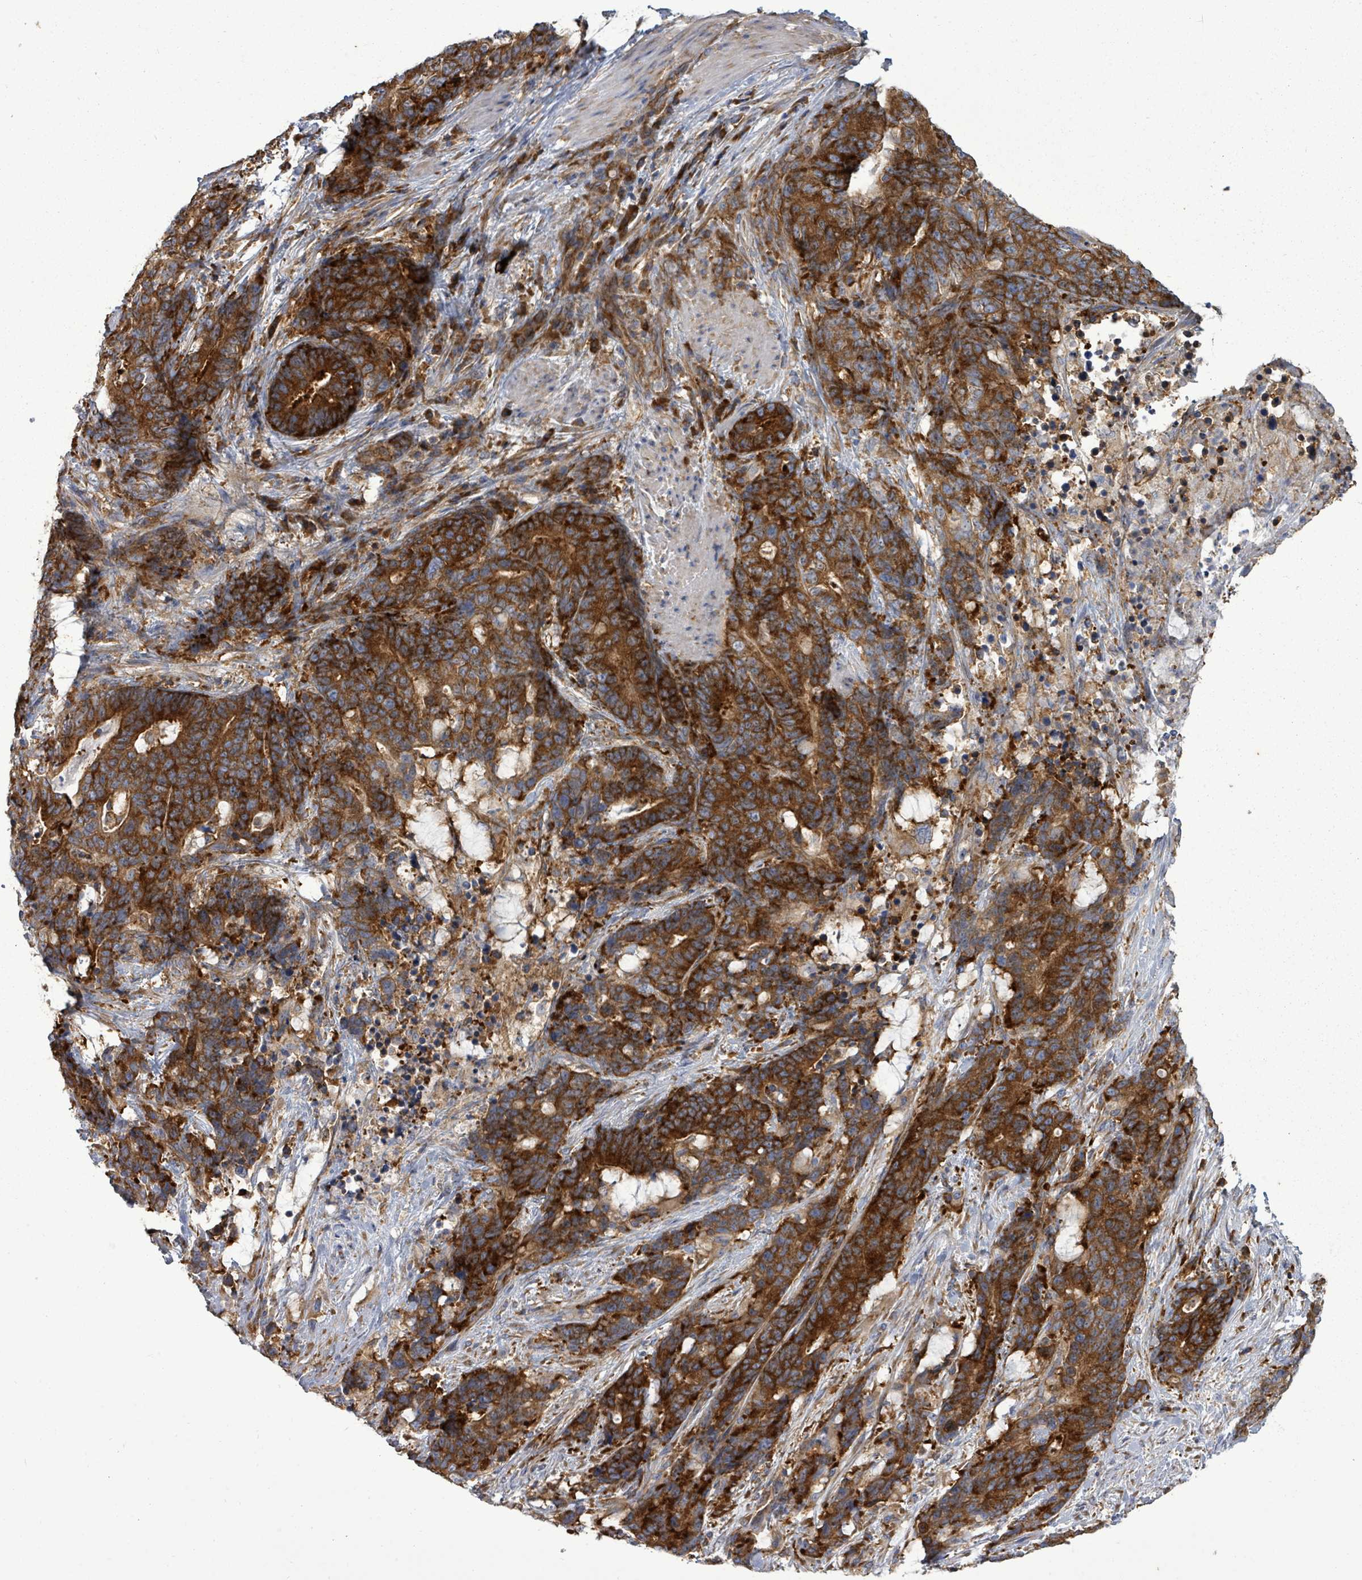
{"staining": {"intensity": "strong", "quantity": ">75%", "location": "cytoplasmic/membranous"}, "tissue": "stomach cancer", "cell_type": "Tumor cells", "image_type": "cancer", "snomed": [{"axis": "morphology", "description": "Normal tissue, NOS"}, {"axis": "morphology", "description": "Adenocarcinoma, NOS"}, {"axis": "topography", "description": "Stomach"}], "caption": "Strong cytoplasmic/membranous expression for a protein is seen in about >75% of tumor cells of adenocarcinoma (stomach) using IHC.", "gene": "EIF3C", "patient": {"sex": "female", "age": 64}}